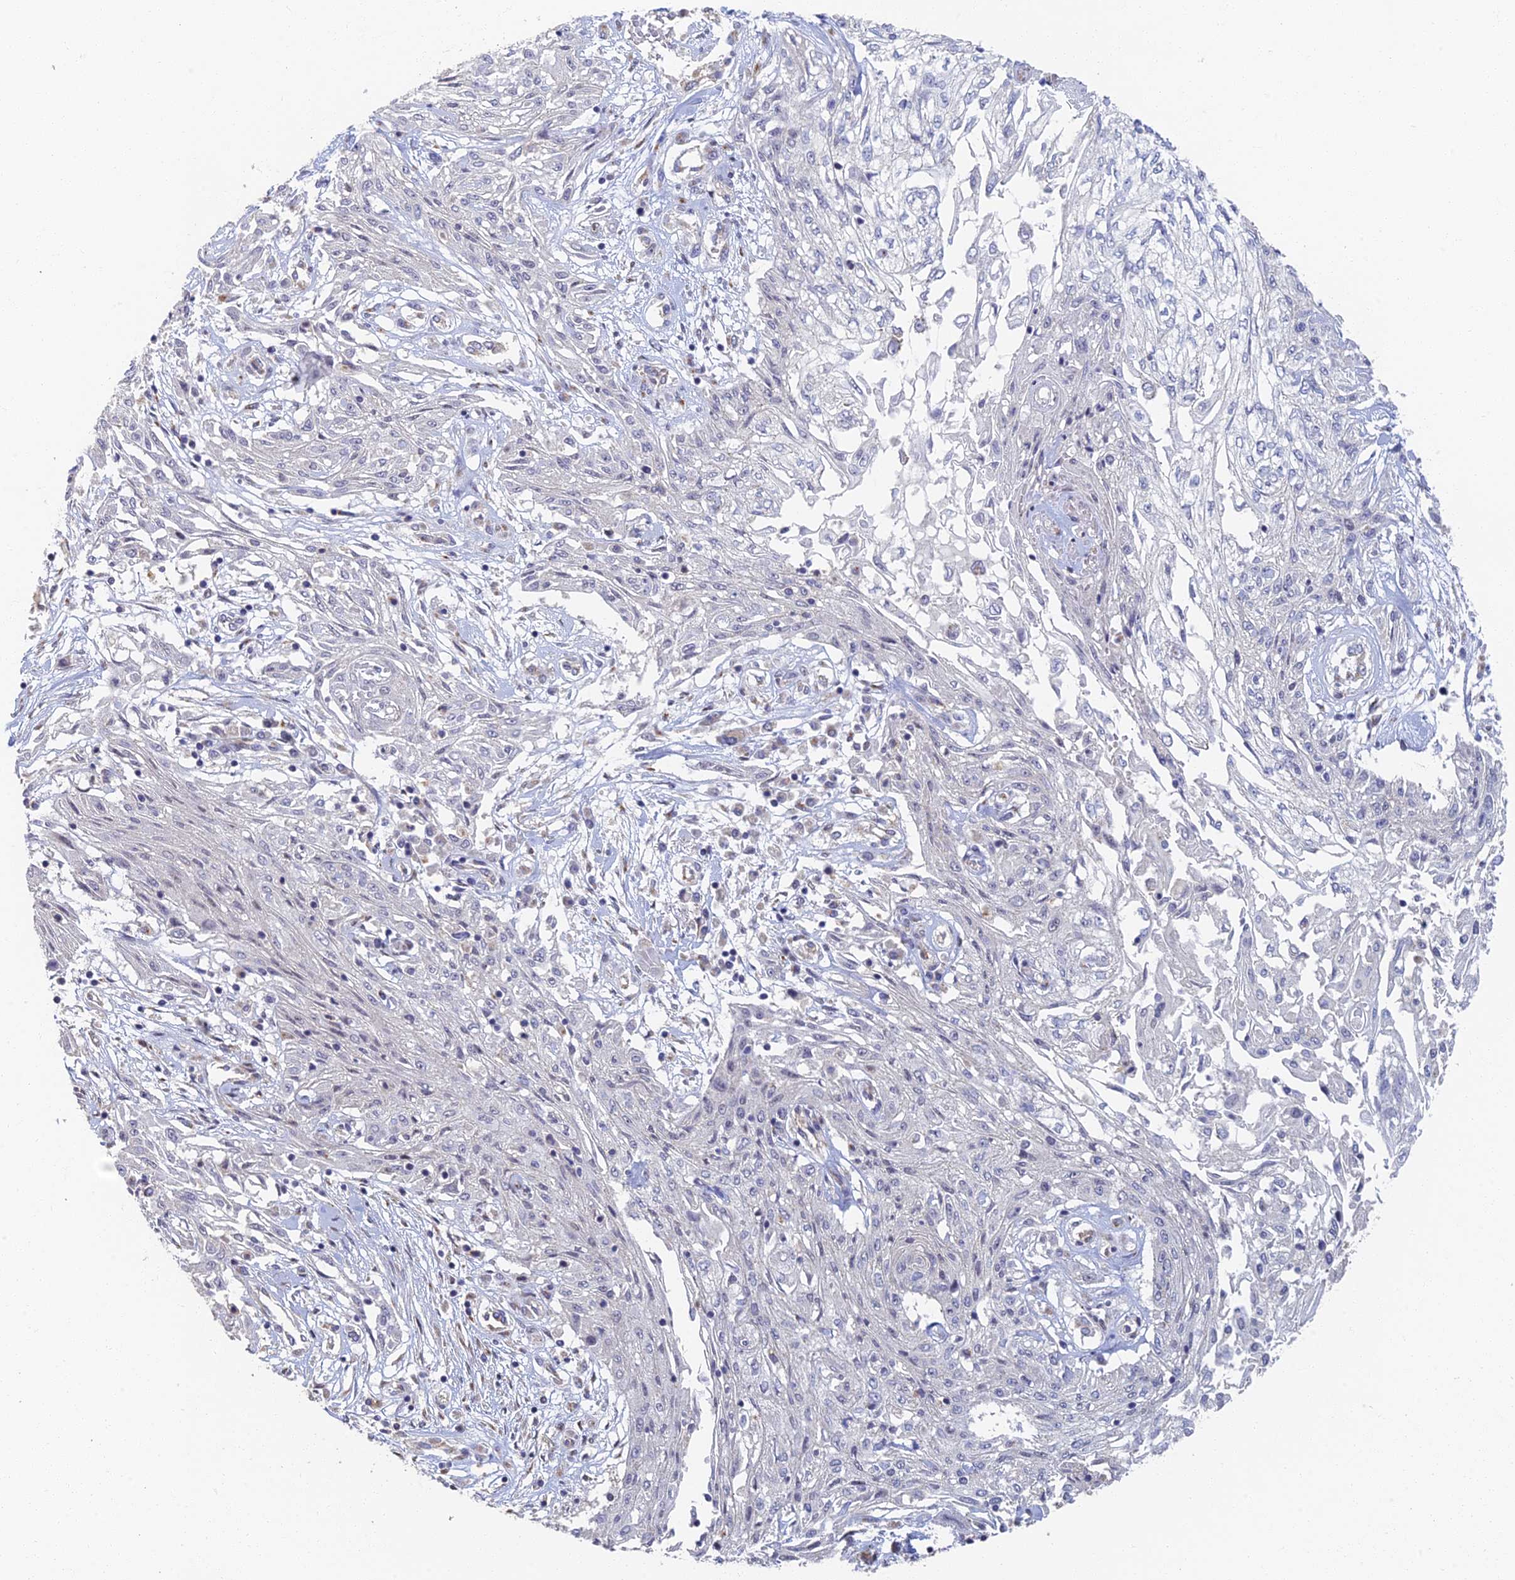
{"staining": {"intensity": "negative", "quantity": "none", "location": "none"}, "tissue": "skin cancer", "cell_type": "Tumor cells", "image_type": "cancer", "snomed": [{"axis": "morphology", "description": "Squamous cell carcinoma, NOS"}, {"axis": "morphology", "description": "Squamous cell carcinoma, metastatic, NOS"}, {"axis": "topography", "description": "Skin"}, {"axis": "topography", "description": "Lymph node"}], "caption": "Skin squamous cell carcinoma stained for a protein using immunohistochemistry reveals no staining tumor cells.", "gene": "GPATCH1", "patient": {"sex": "male", "age": 75}}